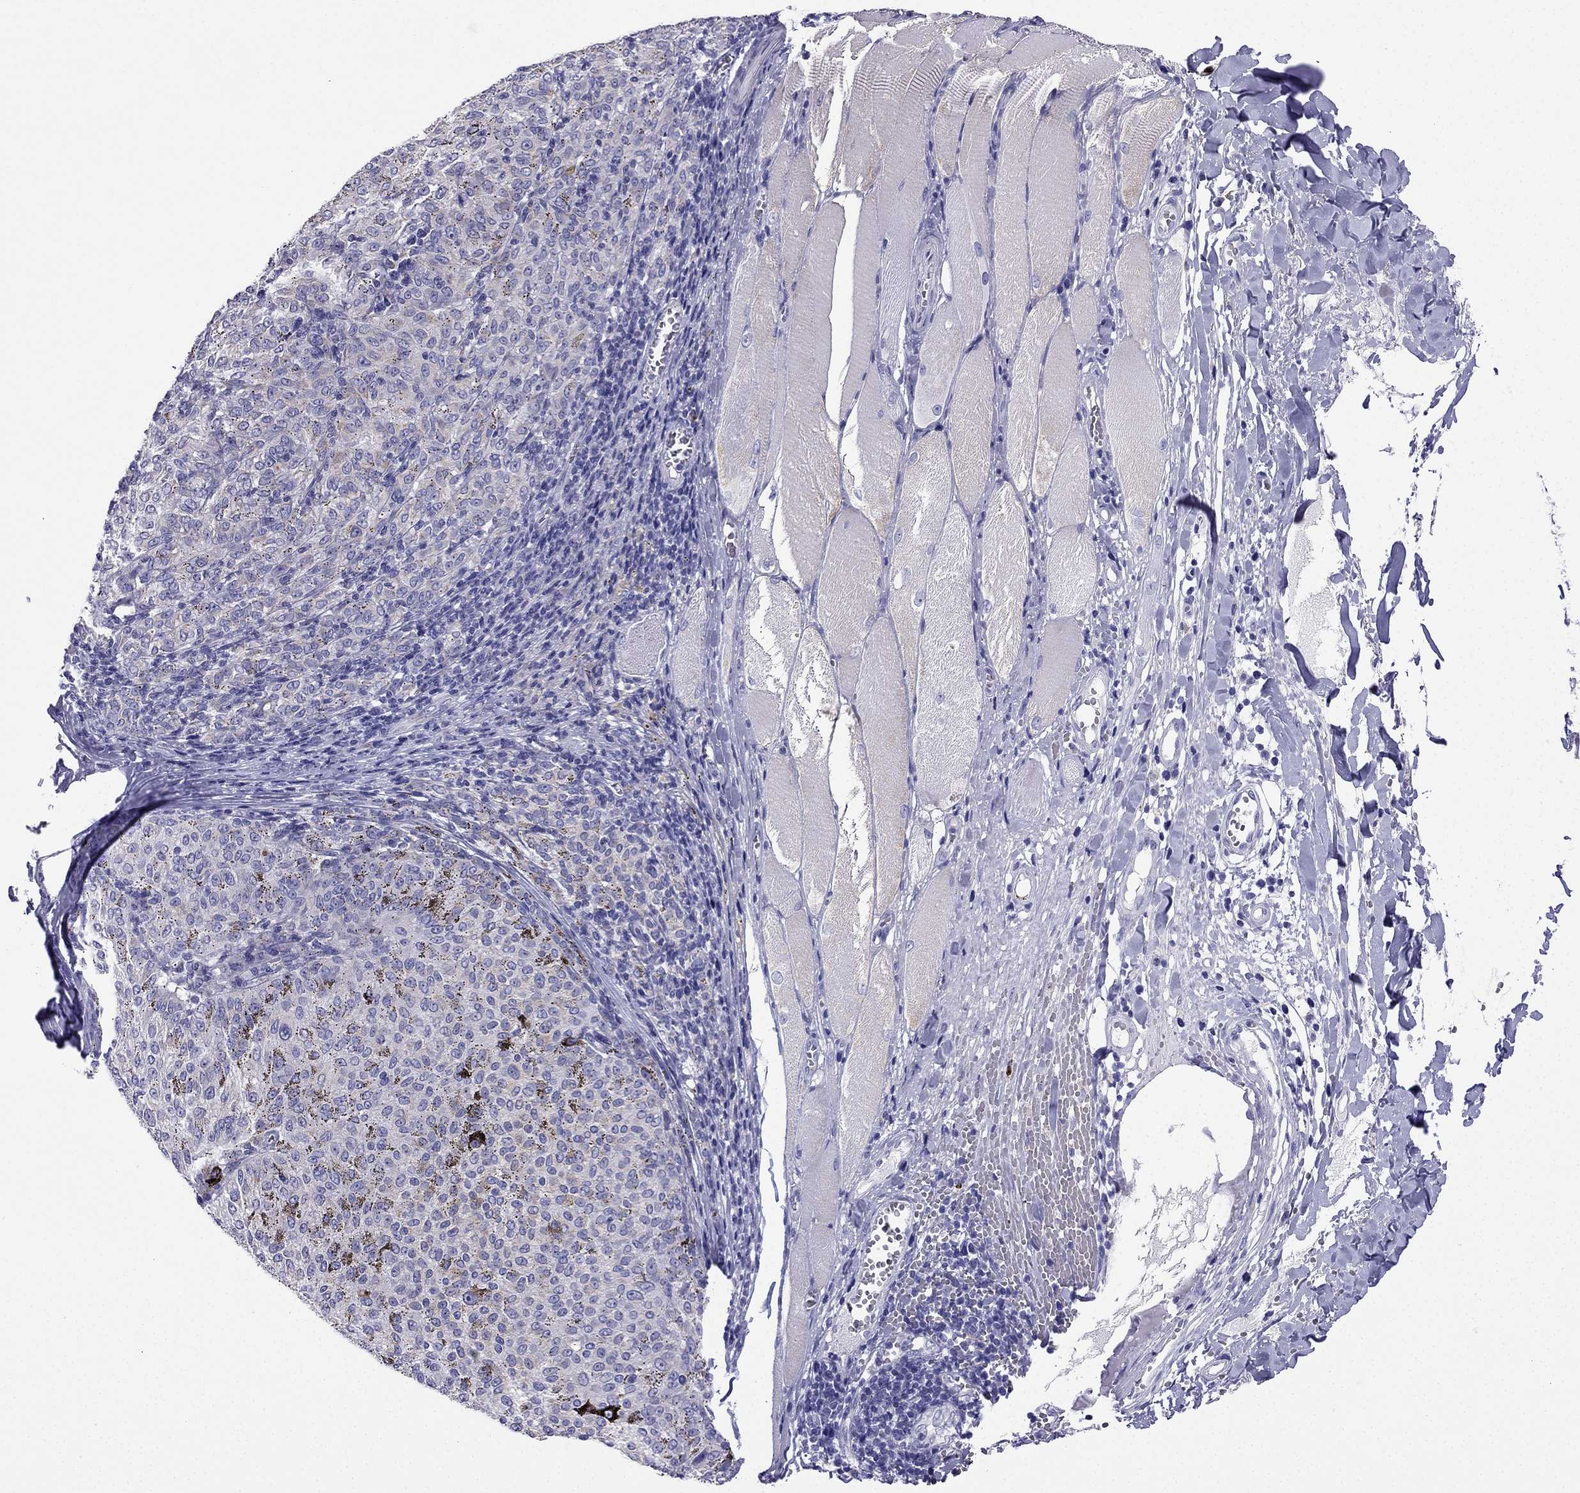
{"staining": {"intensity": "negative", "quantity": "none", "location": "none"}, "tissue": "melanoma", "cell_type": "Tumor cells", "image_type": "cancer", "snomed": [{"axis": "morphology", "description": "Malignant melanoma, NOS"}, {"axis": "topography", "description": "Skin"}], "caption": "This is an immunohistochemistry image of human melanoma. There is no positivity in tumor cells.", "gene": "KIF5A", "patient": {"sex": "female", "age": 72}}